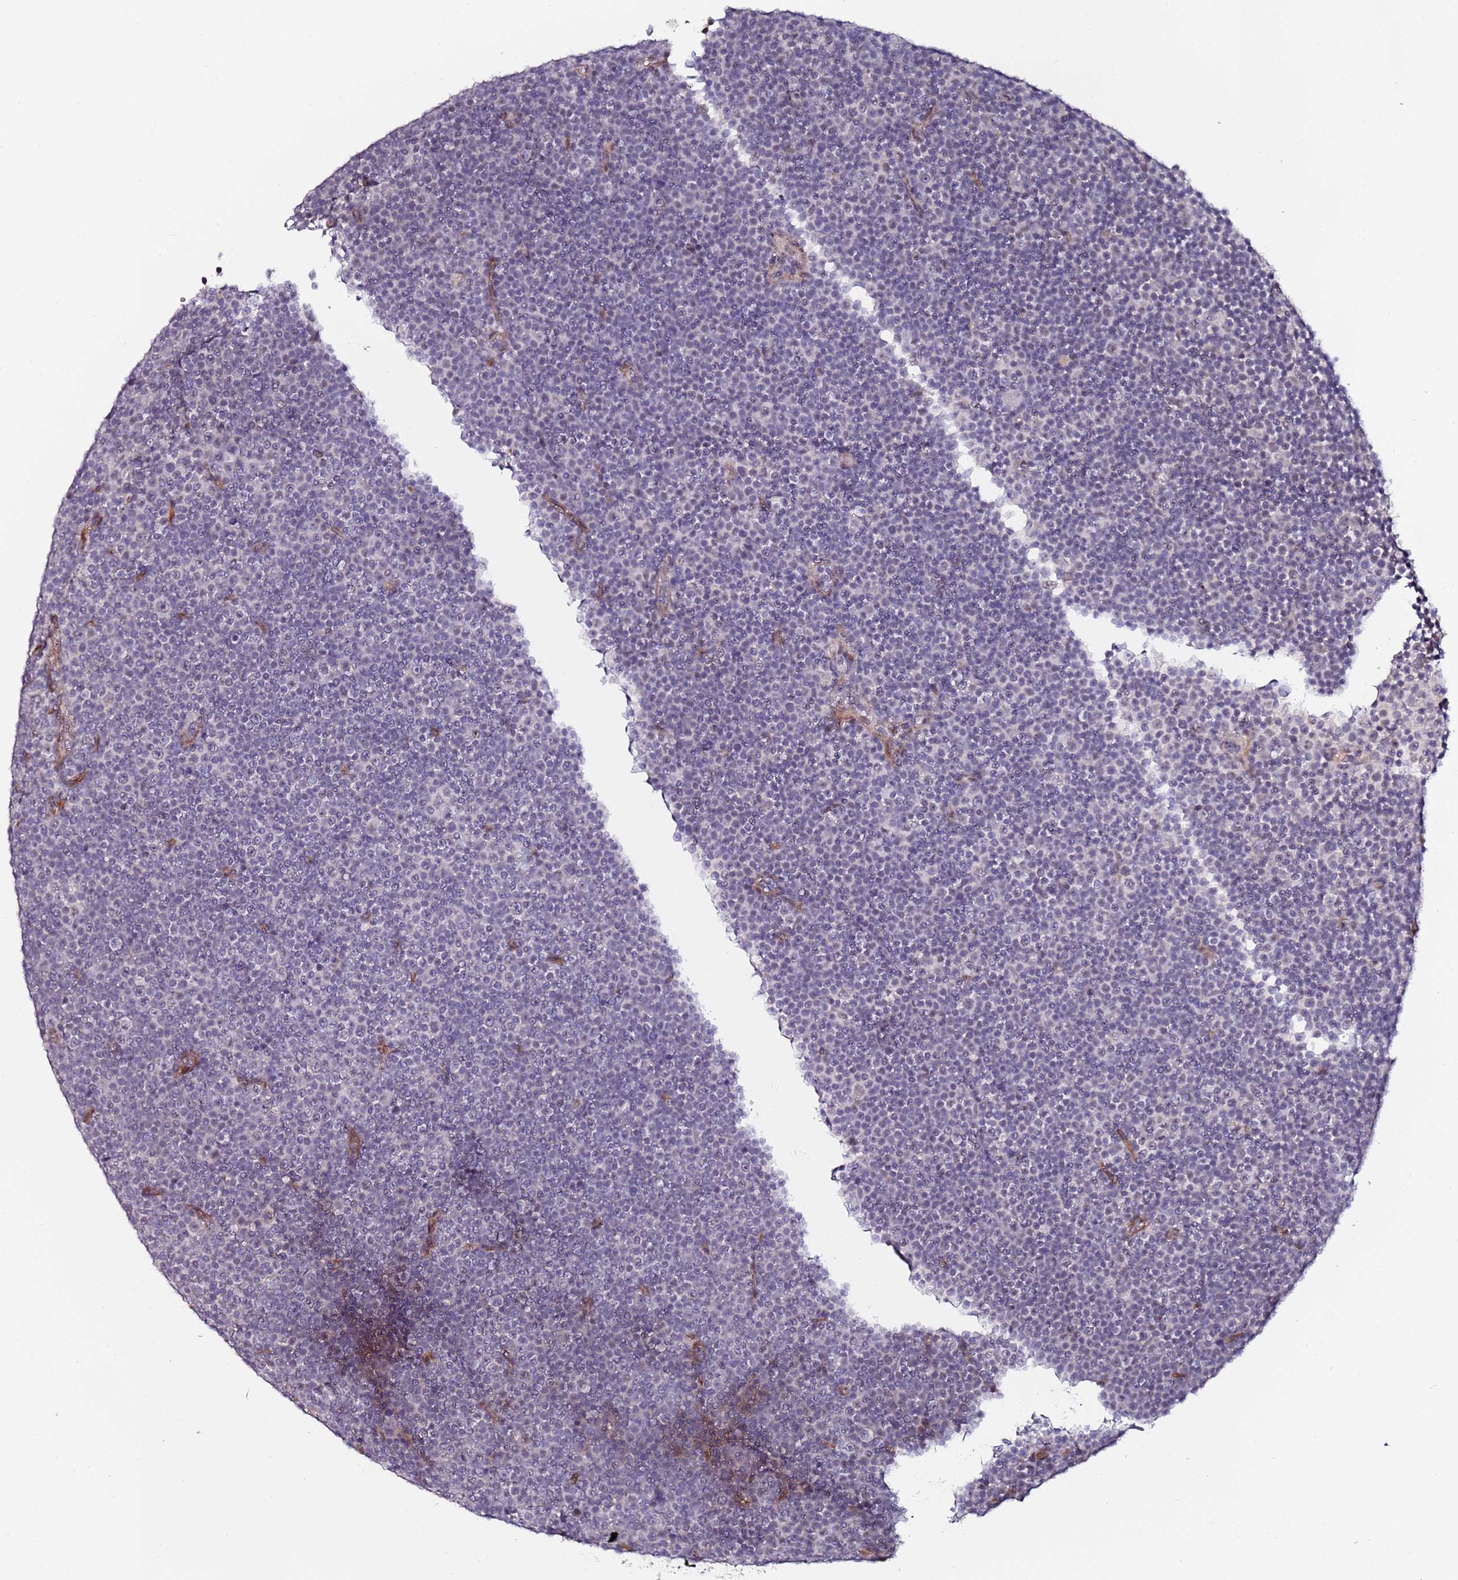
{"staining": {"intensity": "negative", "quantity": "none", "location": "none"}, "tissue": "lymphoma", "cell_type": "Tumor cells", "image_type": "cancer", "snomed": [{"axis": "morphology", "description": "Malignant lymphoma, non-Hodgkin's type, Low grade"}, {"axis": "topography", "description": "Lymph node"}], "caption": "A photomicrograph of human malignant lymphoma, non-Hodgkin's type (low-grade) is negative for staining in tumor cells. (Brightfield microscopy of DAB (3,3'-diaminobenzidine) immunohistochemistry (IHC) at high magnification).", "gene": "DUSP28", "patient": {"sex": "female", "age": 67}}